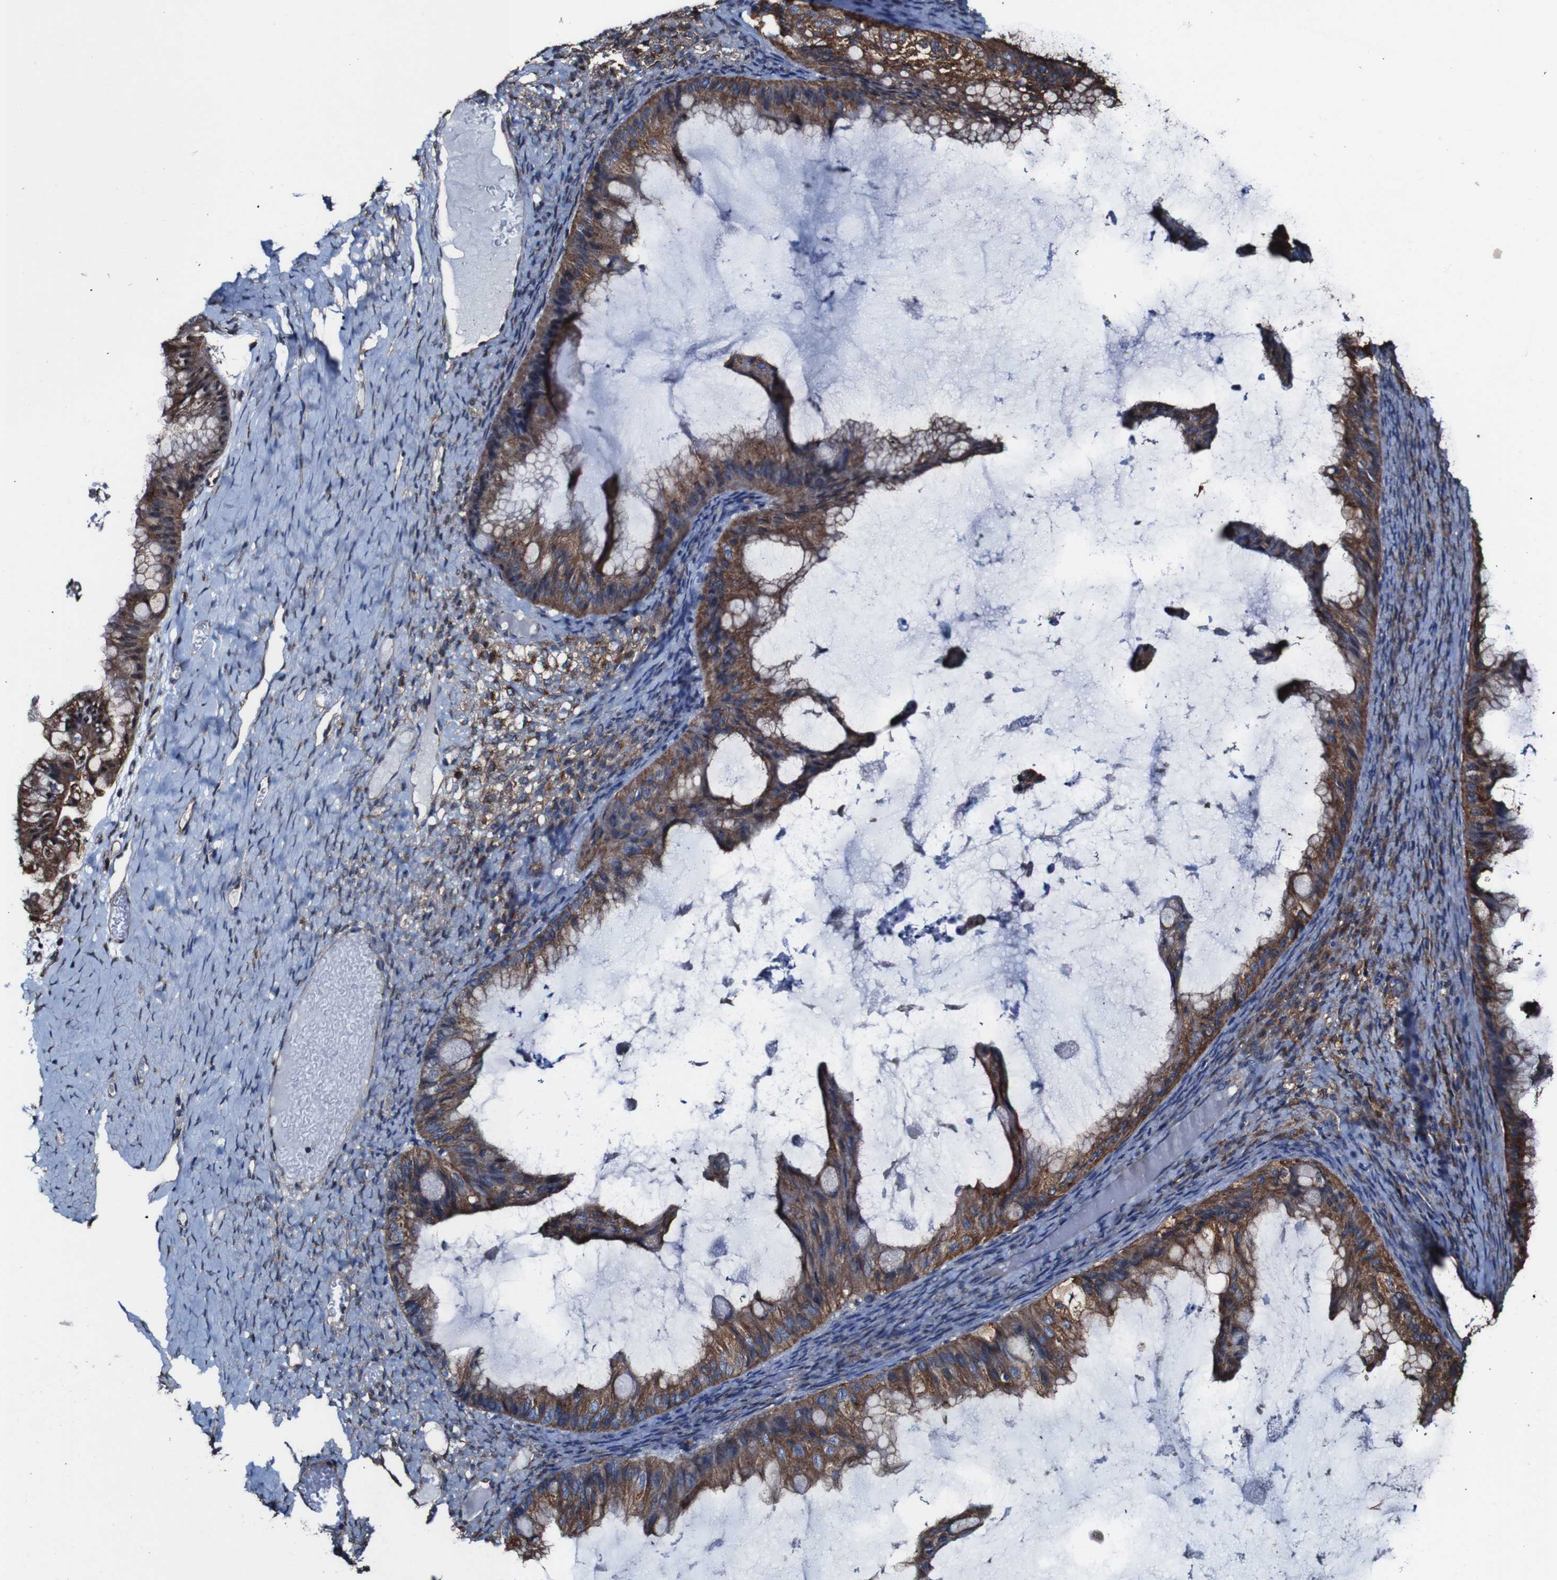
{"staining": {"intensity": "strong", "quantity": ">75%", "location": "cytoplasmic/membranous"}, "tissue": "ovarian cancer", "cell_type": "Tumor cells", "image_type": "cancer", "snomed": [{"axis": "morphology", "description": "Cystadenocarcinoma, mucinous, NOS"}, {"axis": "topography", "description": "Ovary"}], "caption": "Strong cytoplasmic/membranous protein positivity is seen in about >75% of tumor cells in ovarian cancer. Nuclei are stained in blue.", "gene": "CSF1R", "patient": {"sex": "female", "age": 61}}